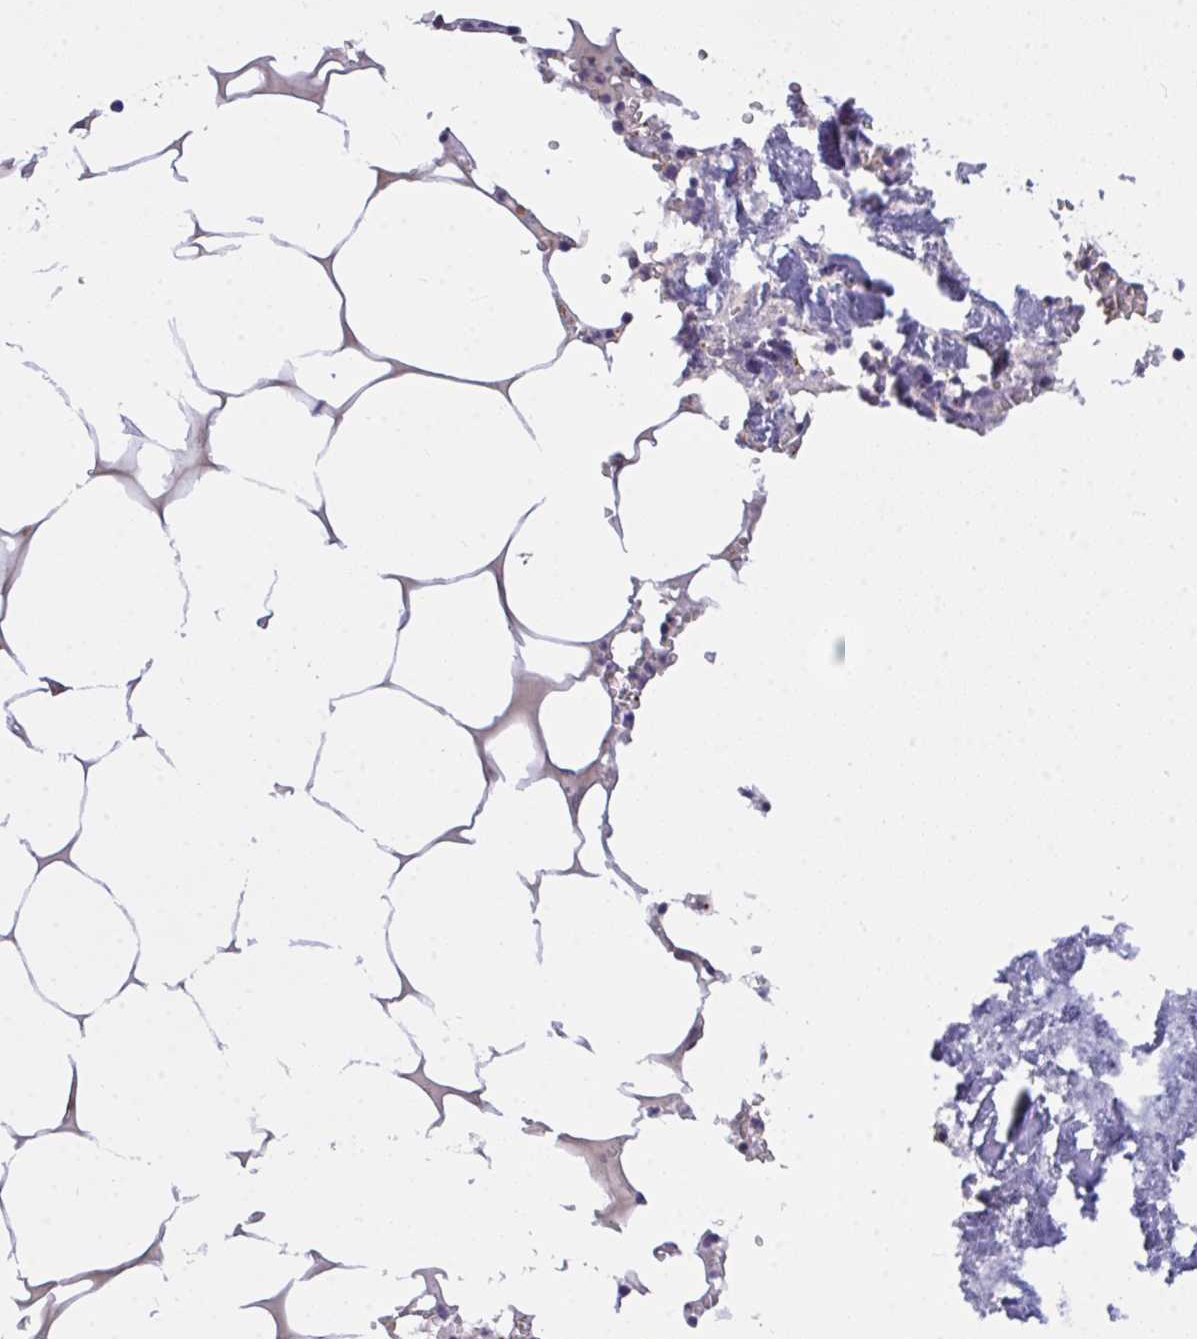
{"staining": {"intensity": "moderate", "quantity": "<25%", "location": "cytoplasmic/membranous"}, "tissue": "bone marrow", "cell_type": "Hematopoietic cells", "image_type": "normal", "snomed": [{"axis": "morphology", "description": "Normal tissue, NOS"}, {"axis": "topography", "description": "Bone marrow"}], "caption": "Brown immunohistochemical staining in benign bone marrow shows moderate cytoplasmic/membranous positivity in about <25% of hematopoietic cells. (IHC, brightfield microscopy, high magnification).", "gene": "SEMA6B", "patient": {"sex": "male", "age": 54}}